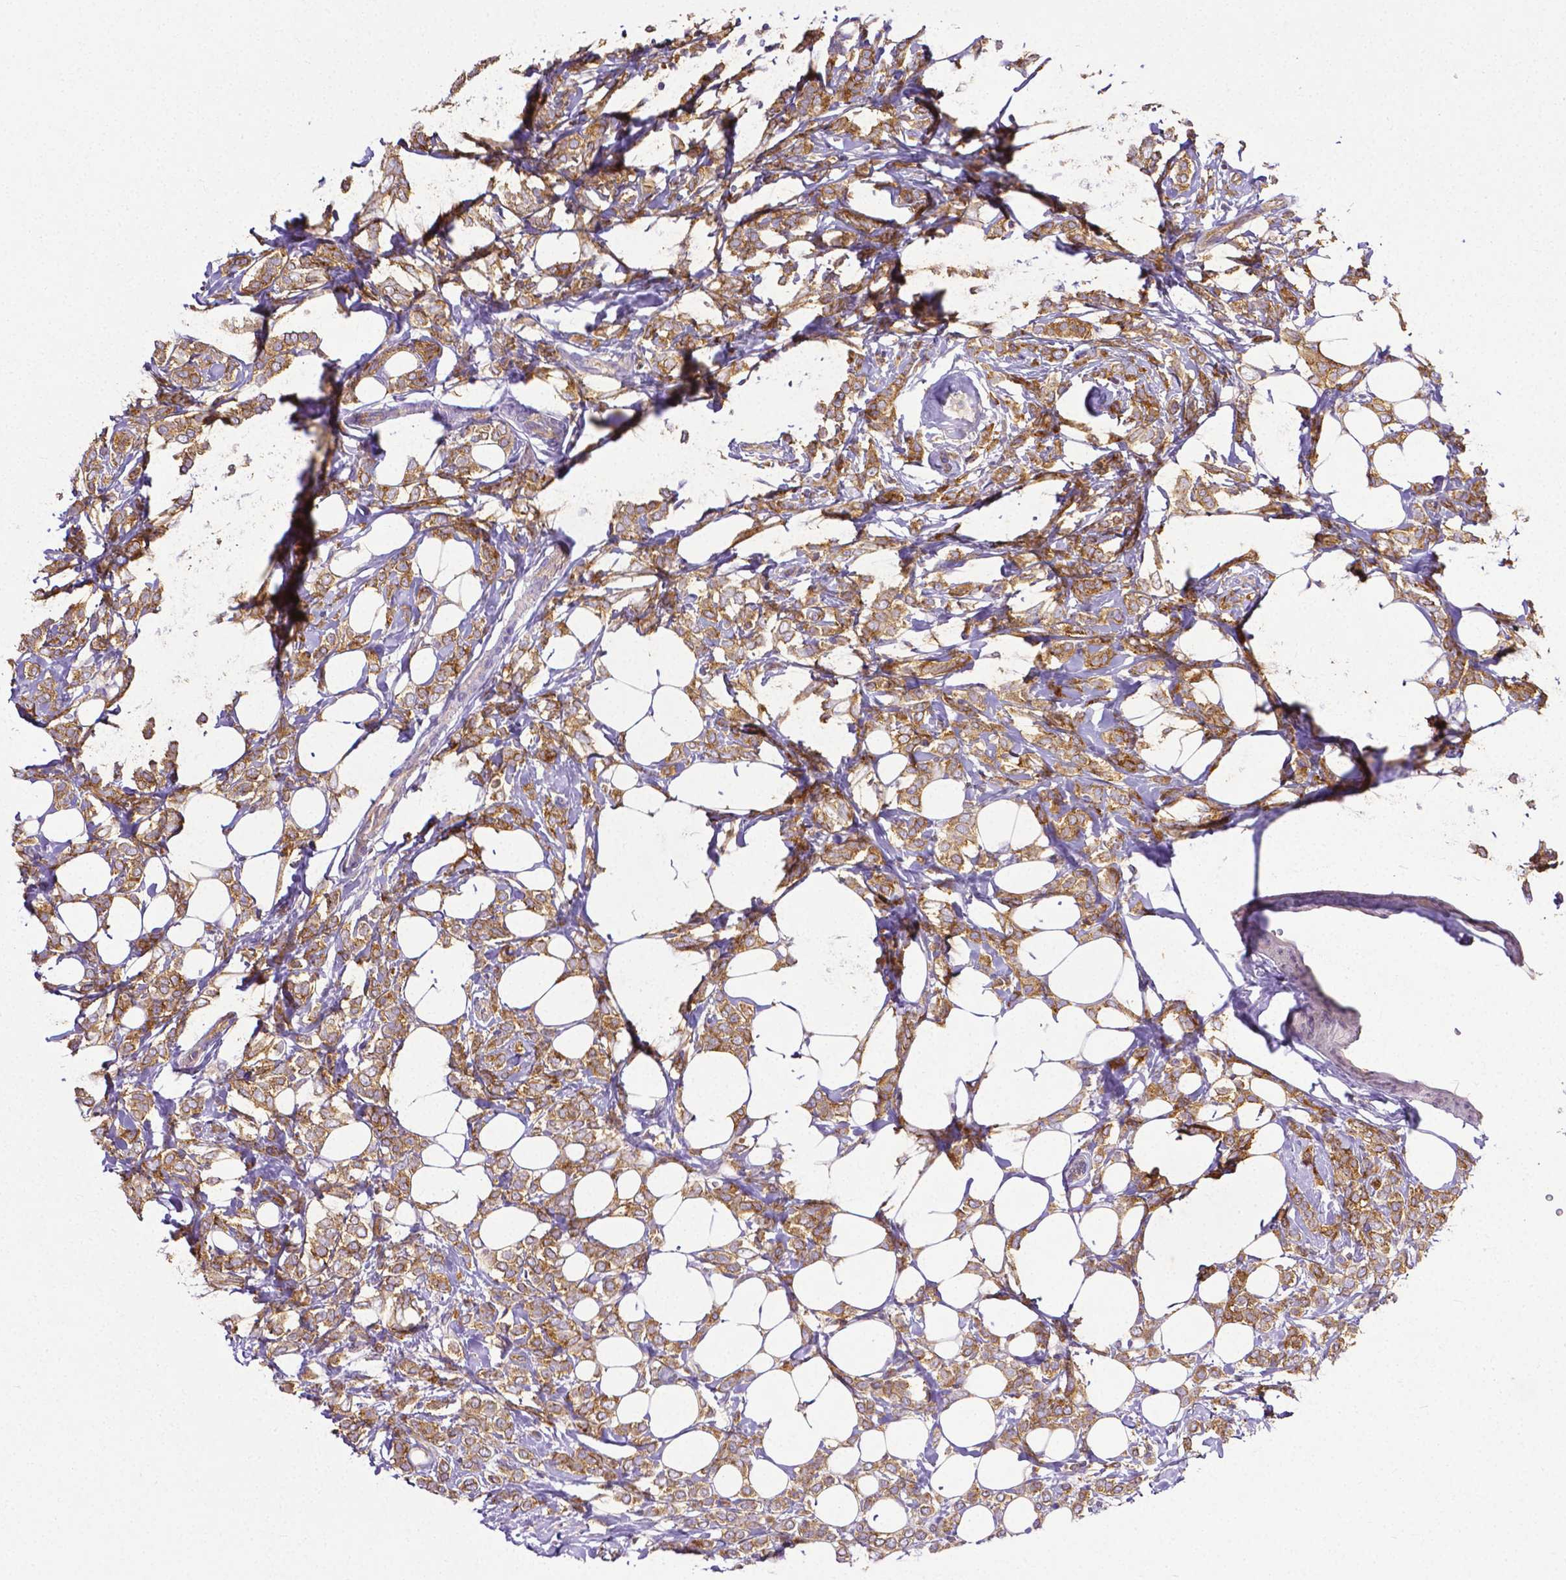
{"staining": {"intensity": "strong", "quantity": ">75%", "location": "cytoplasmic/membranous"}, "tissue": "breast cancer", "cell_type": "Tumor cells", "image_type": "cancer", "snomed": [{"axis": "morphology", "description": "Lobular carcinoma"}, {"axis": "topography", "description": "Breast"}], "caption": "Breast lobular carcinoma stained with a brown dye displays strong cytoplasmic/membranous positive staining in about >75% of tumor cells.", "gene": "DICER1", "patient": {"sex": "female", "age": 49}}